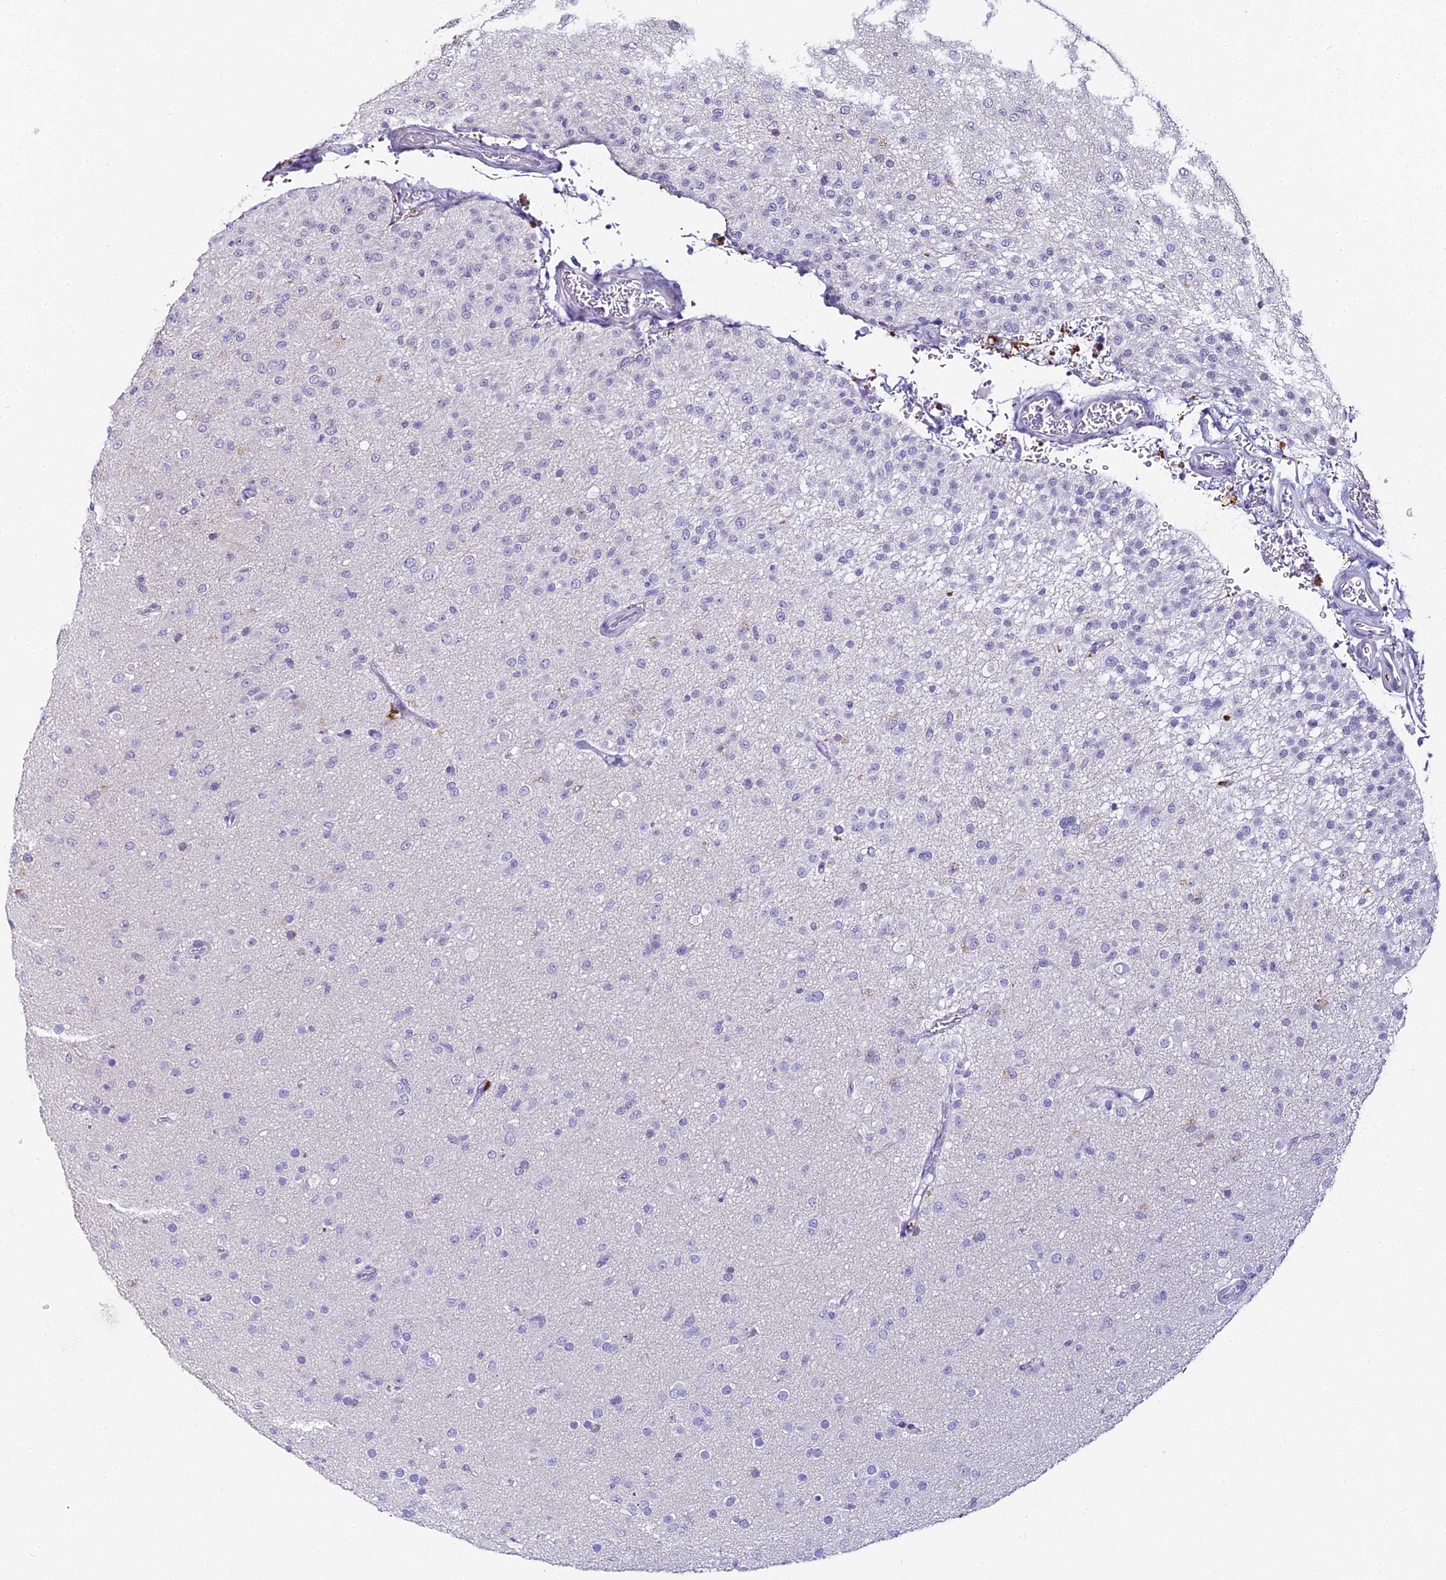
{"staining": {"intensity": "negative", "quantity": "none", "location": "none"}, "tissue": "glioma", "cell_type": "Tumor cells", "image_type": "cancer", "snomed": [{"axis": "morphology", "description": "Glioma, malignant, Low grade"}, {"axis": "topography", "description": "Brain"}], "caption": "Tumor cells show no significant protein staining in glioma. (Stains: DAB (3,3'-diaminobenzidine) IHC with hematoxylin counter stain, Microscopy: brightfield microscopy at high magnification).", "gene": "ABHD14A-ACY1", "patient": {"sex": "male", "age": 65}}